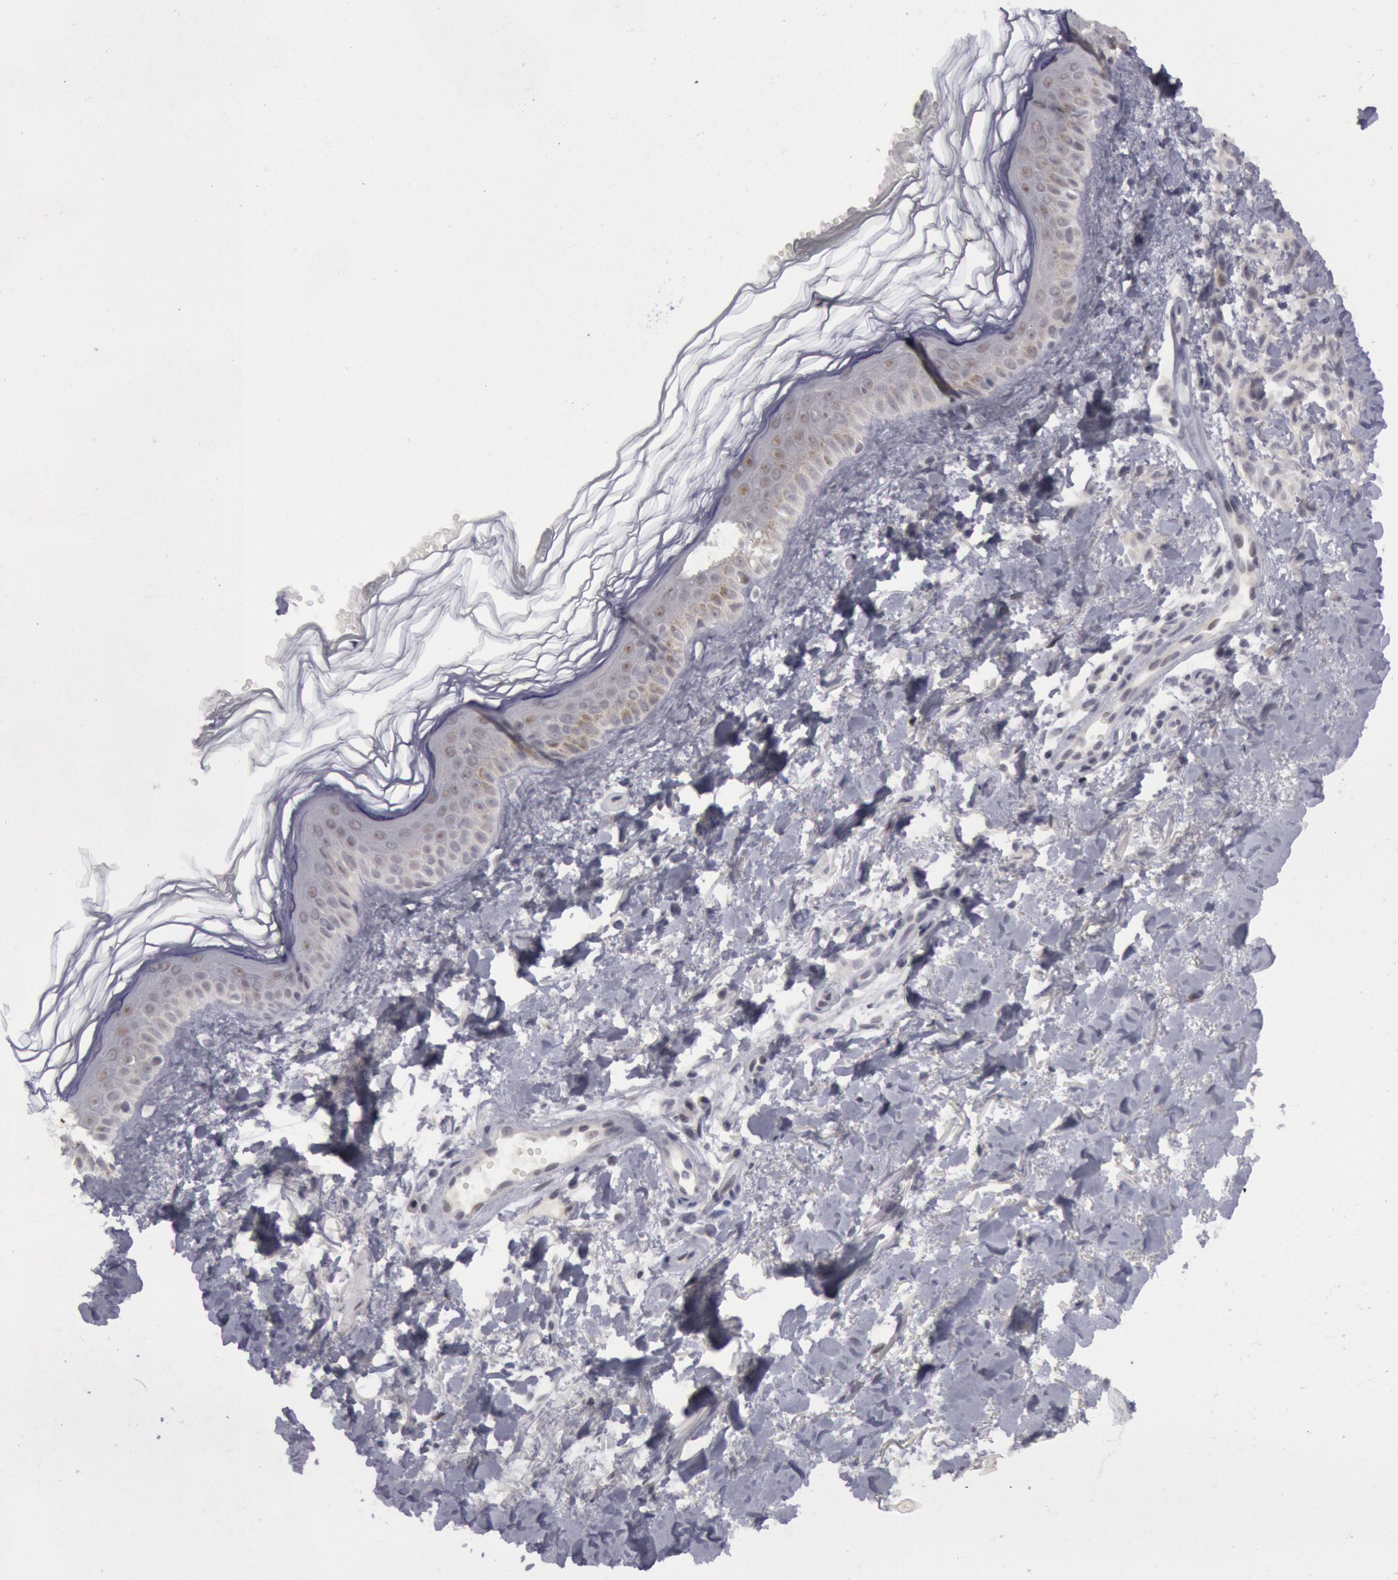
{"staining": {"intensity": "weak", "quantity": "25%-75%", "location": "cytoplasmic/membranous,nuclear"}, "tissue": "melanoma", "cell_type": "Tumor cells", "image_type": "cancer", "snomed": [{"axis": "morphology", "description": "Malignant melanoma, NOS"}, {"axis": "topography", "description": "Skin"}], "caption": "Malignant melanoma tissue displays weak cytoplasmic/membranous and nuclear positivity in about 25%-75% of tumor cells", "gene": "JOSD1", "patient": {"sex": "female", "age": 73}}